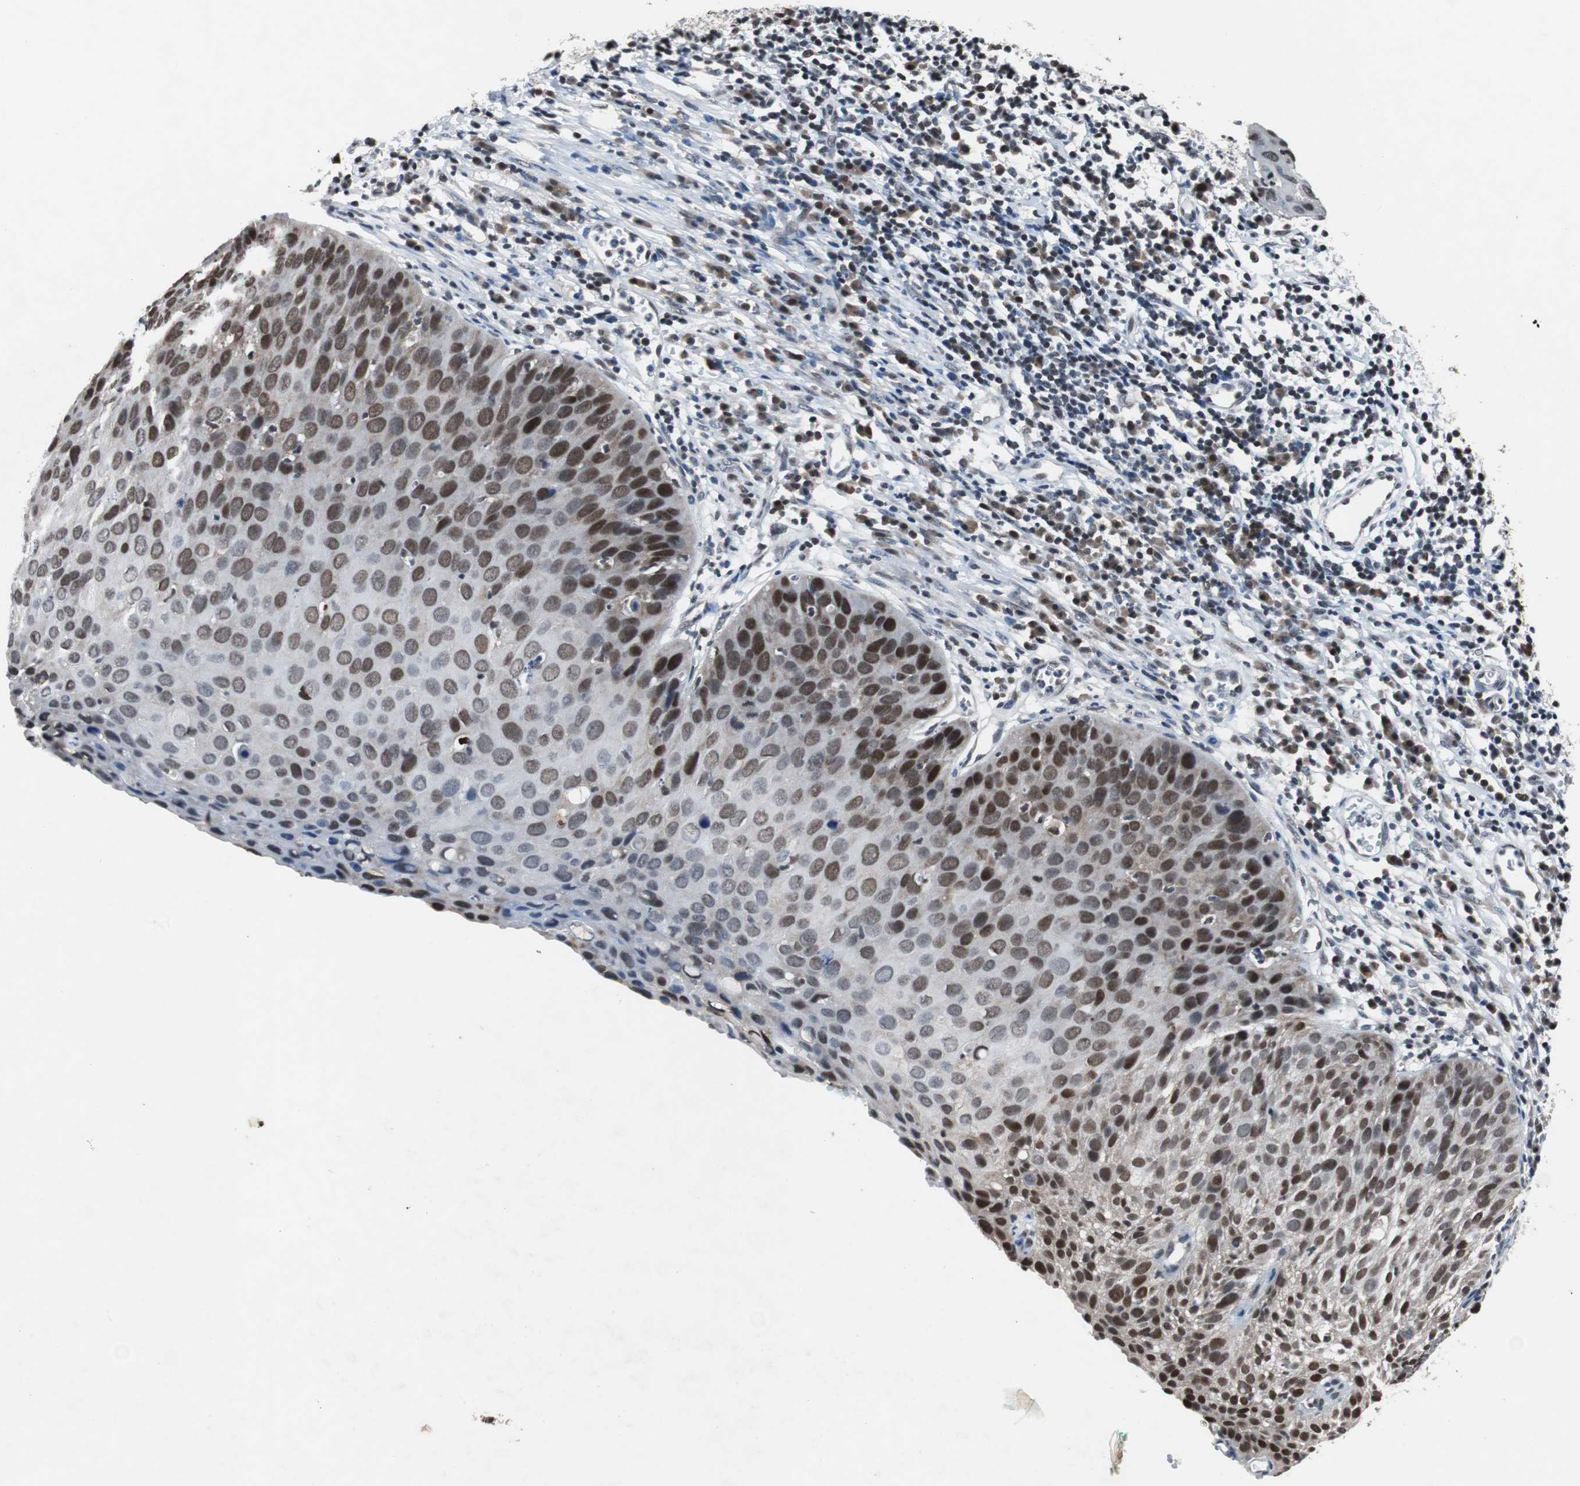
{"staining": {"intensity": "strong", "quantity": "25%-75%", "location": "cytoplasmic/membranous"}, "tissue": "cervical cancer", "cell_type": "Tumor cells", "image_type": "cancer", "snomed": [{"axis": "morphology", "description": "Squamous cell carcinoma, NOS"}, {"axis": "topography", "description": "Cervix"}], "caption": "Squamous cell carcinoma (cervical) was stained to show a protein in brown. There is high levels of strong cytoplasmic/membranous staining in approximately 25%-75% of tumor cells.", "gene": "TP63", "patient": {"sex": "female", "age": 38}}